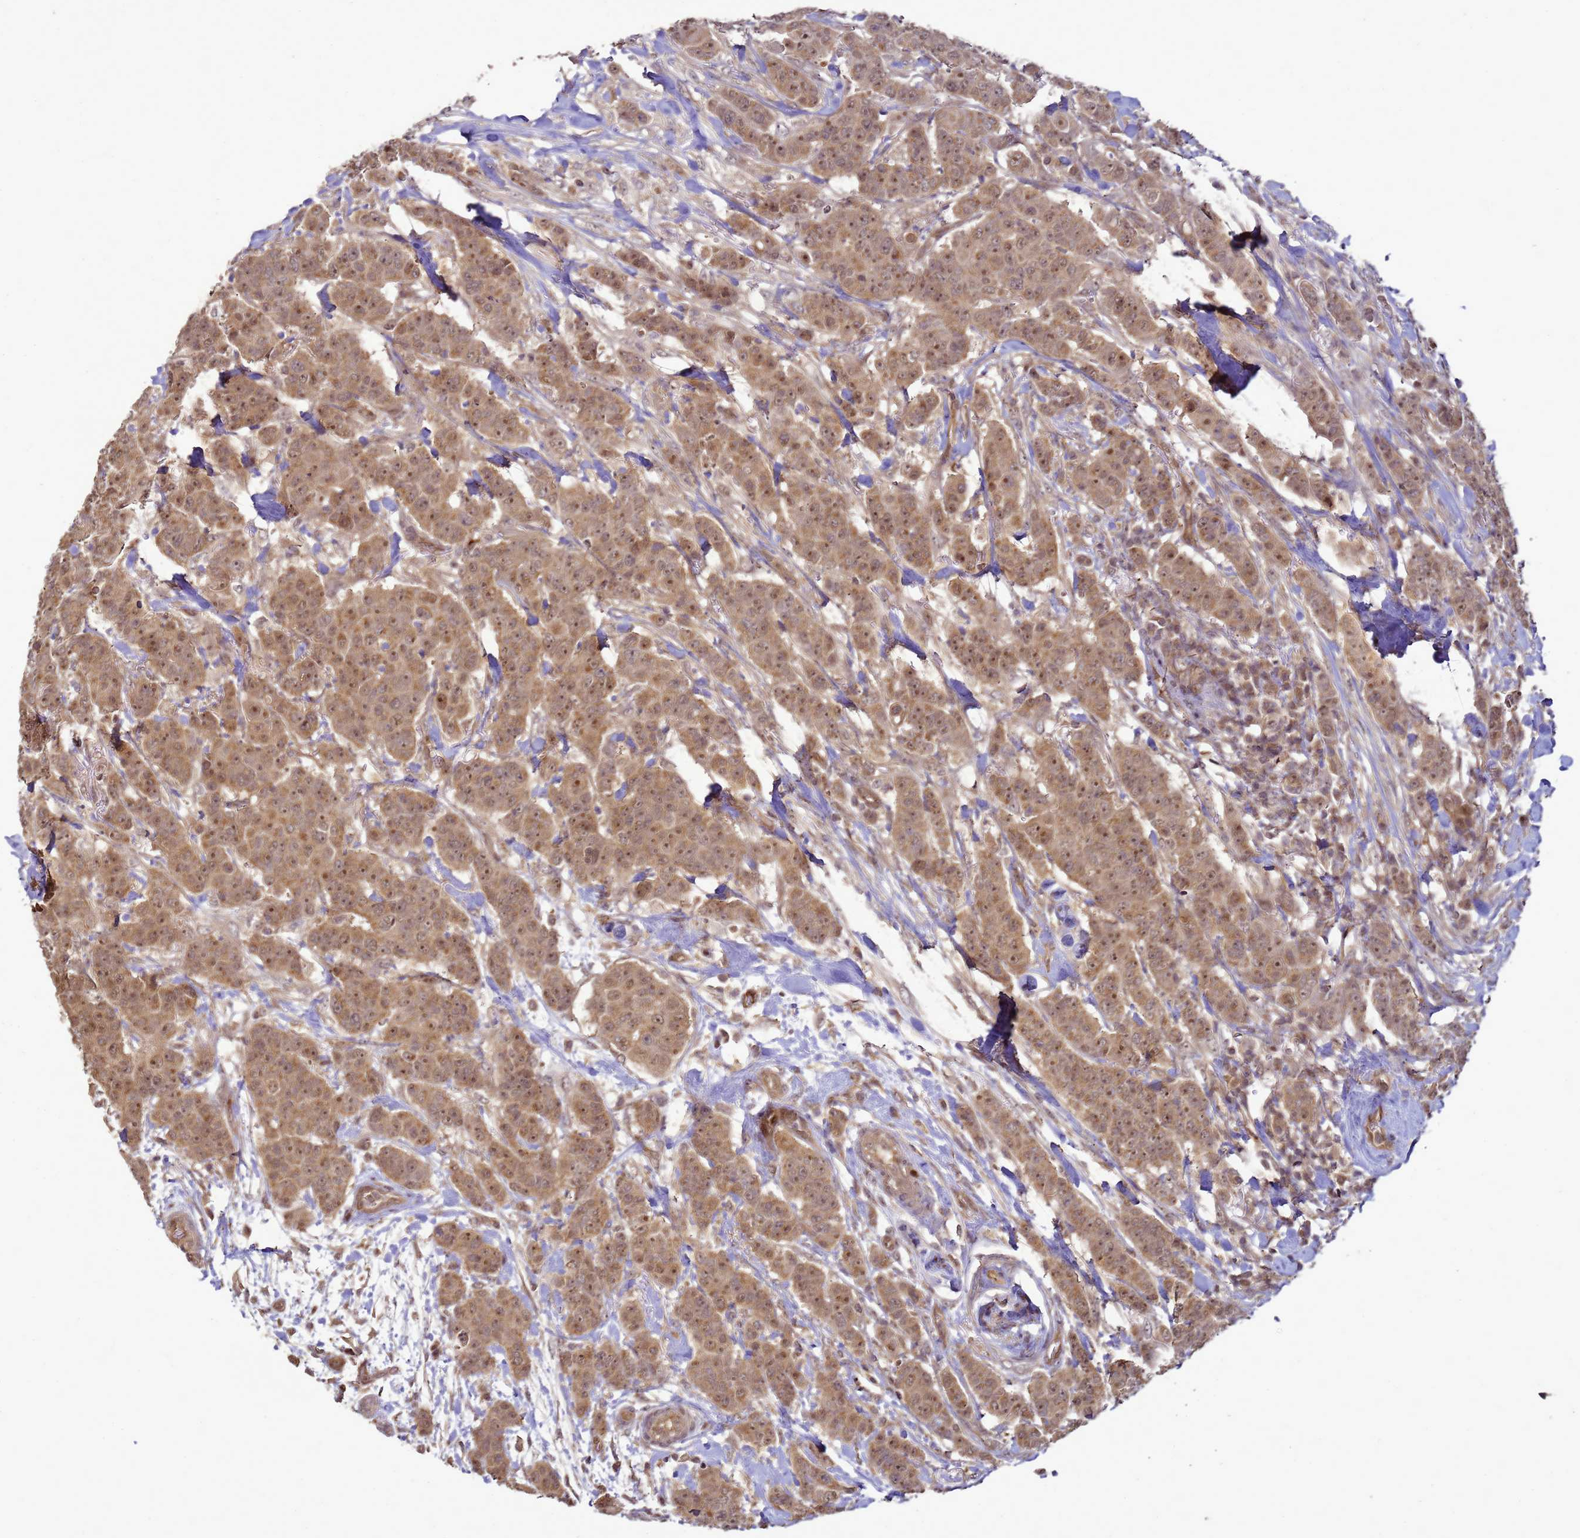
{"staining": {"intensity": "moderate", "quantity": ">75%", "location": "cytoplasmic/membranous,nuclear"}, "tissue": "breast cancer", "cell_type": "Tumor cells", "image_type": "cancer", "snomed": [{"axis": "morphology", "description": "Duct carcinoma"}, {"axis": "topography", "description": "Breast"}], "caption": "Immunohistochemistry of human breast invasive ductal carcinoma demonstrates medium levels of moderate cytoplasmic/membranous and nuclear staining in approximately >75% of tumor cells. Nuclei are stained in blue.", "gene": "CRBN", "patient": {"sex": "female", "age": 40}}